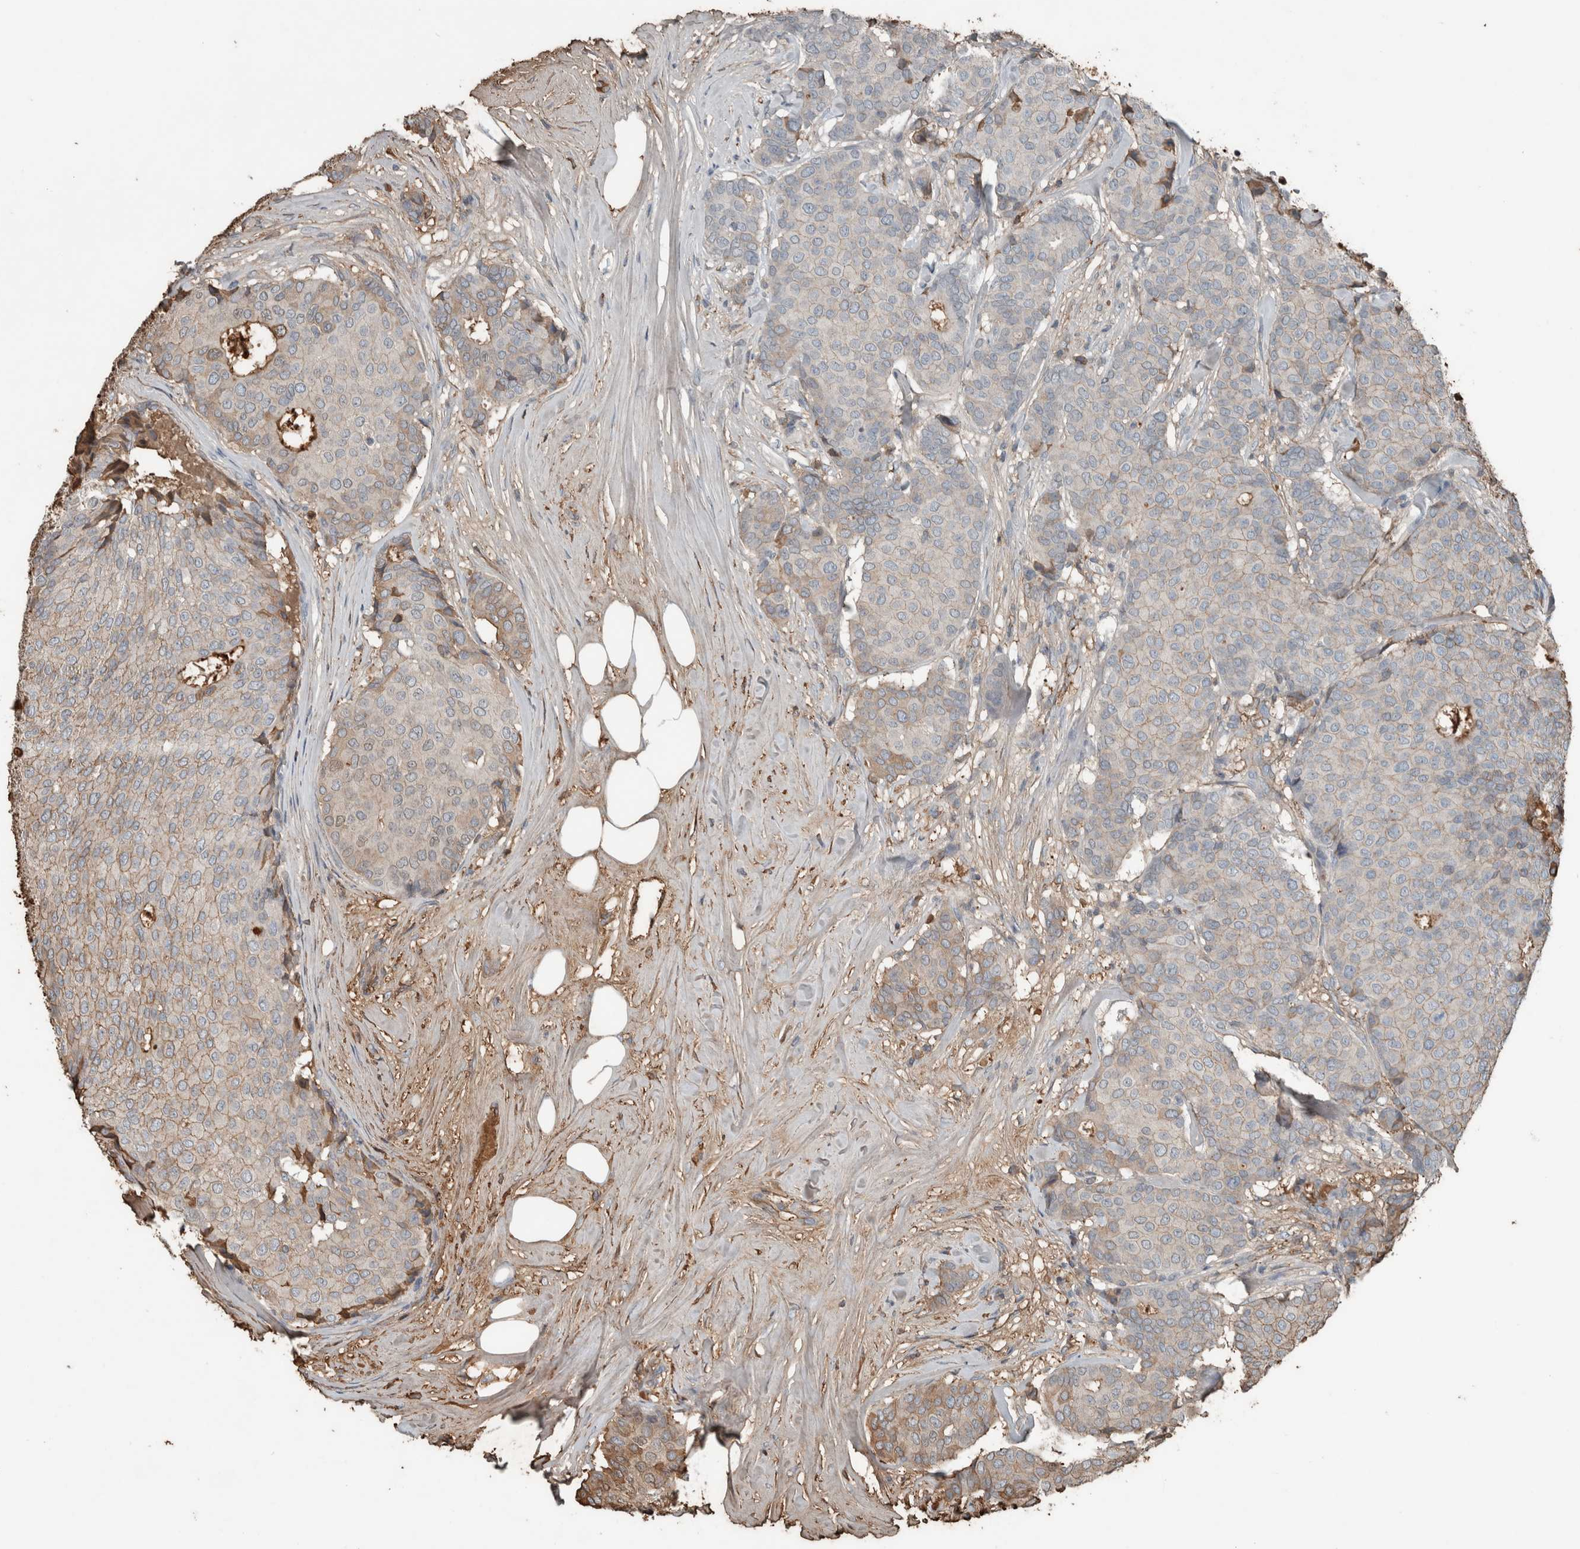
{"staining": {"intensity": "weak", "quantity": "25%-75%", "location": "cytoplasmic/membranous"}, "tissue": "breast cancer", "cell_type": "Tumor cells", "image_type": "cancer", "snomed": [{"axis": "morphology", "description": "Duct carcinoma"}, {"axis": "topography", "description": "Breast"}], "caption": "This histopathology image shows immunohistochemistry (IHC) staining of human invasive ductal carcinoma (breast), with low weak cytoplasmic/membranous expression in about 25%-75% of tumor cells.", "gene": "USP34", "patient": {"sex": "female", "age": 75}}